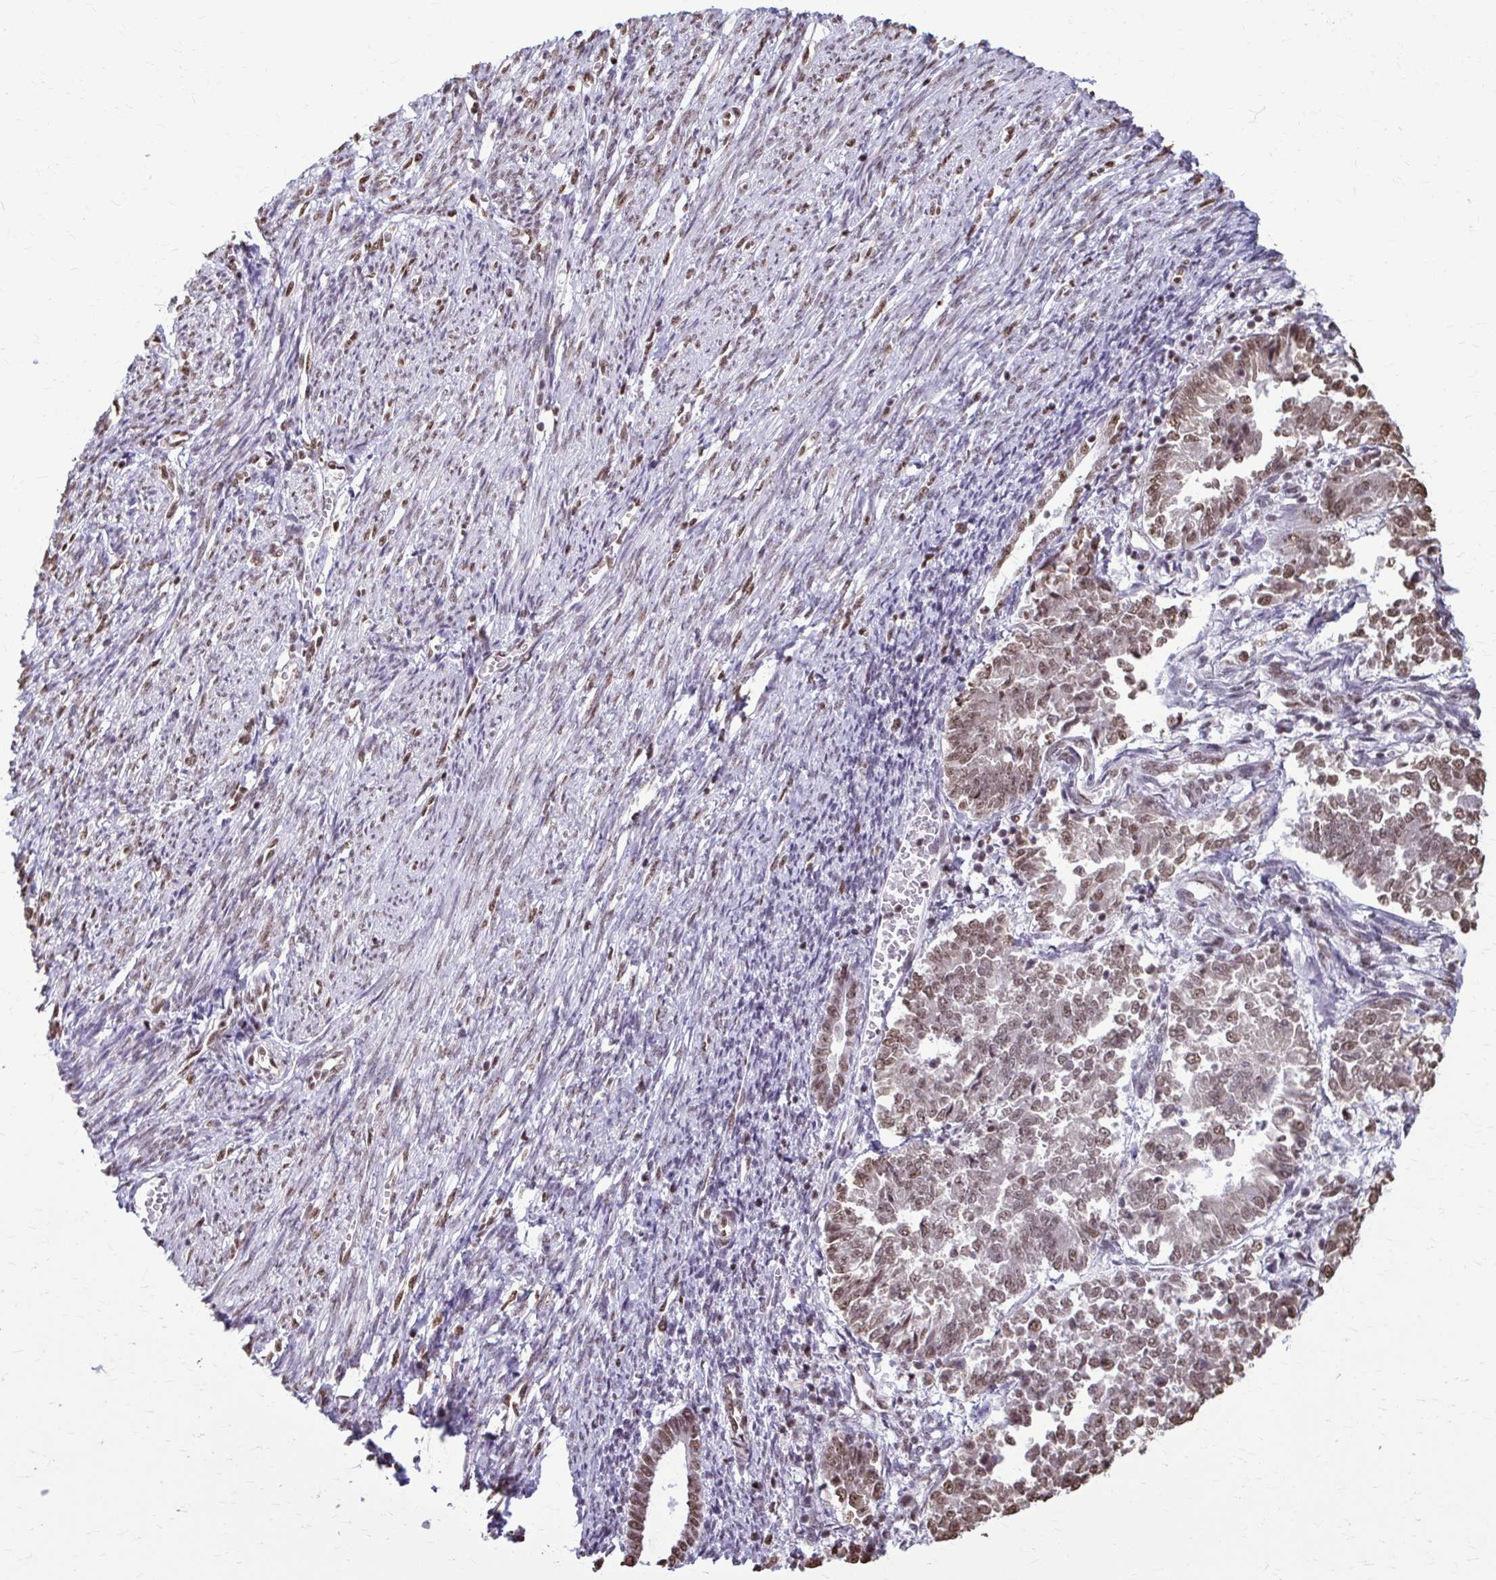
{"staining": {"intensity": "moderate", "quantity": ">75%", "location": "nuclear"}, "tissue": "endometrial cancer", "cell_type": "Tumor cells", "image_type": "cancer", "snomed": [{"axis": "morphology", "description": "Adenocarcinoma, NOS"}, {"axis": "topography", "description": "Endometrium"}], "caption": "Immunohistochemical staining of human endometrial adenocarcinoma displays moderate nuclear protein staining in about >75% of tumor cells. (Stains: DAB in brown, nuclei in blue, Microscopy: brightfield microscopy at high magnification).", "gene": "SNRPA", "patient": {"sex": "female", "age": 65}}